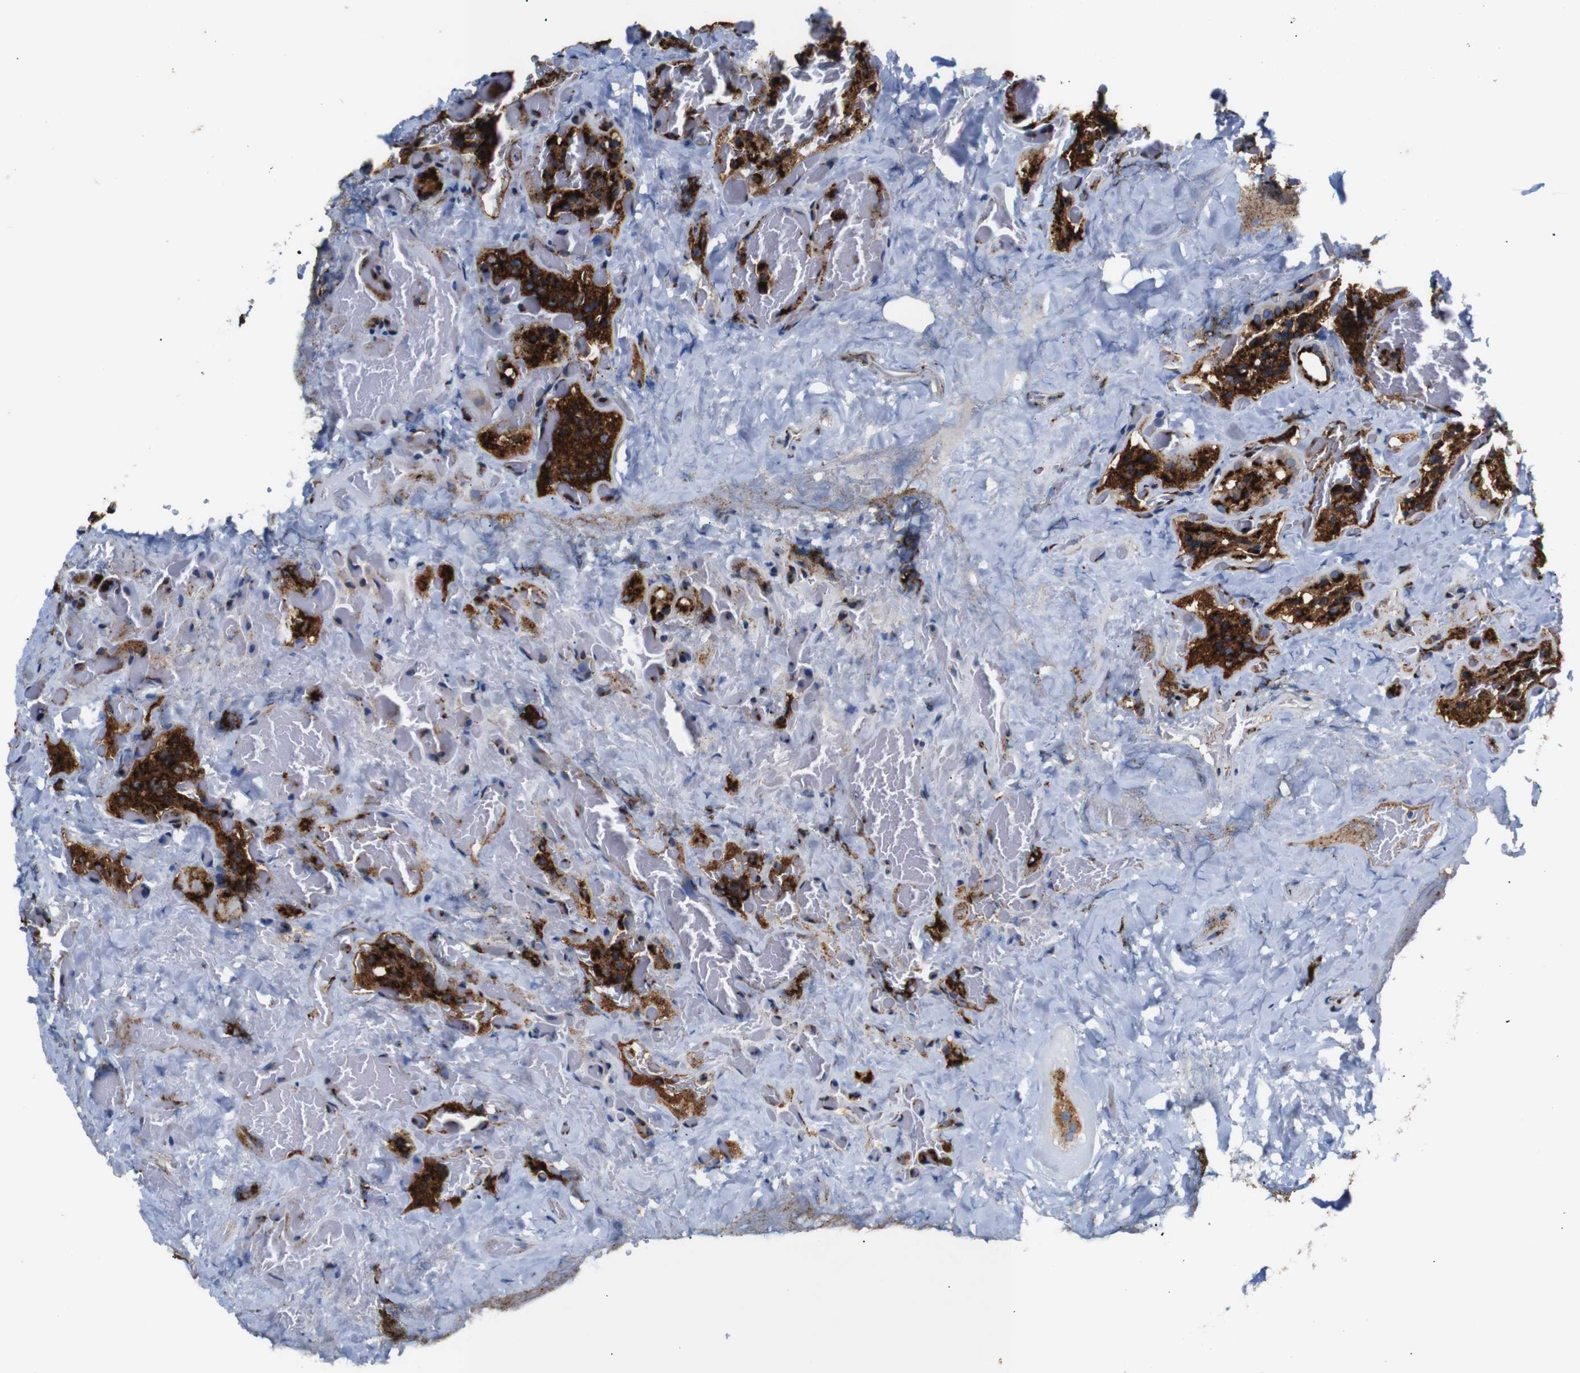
{"staining": {"intensity": "strong", "quantity": ">75%", "location": "cytoplasmic/membranous"}, "tissue": "parathyroid gland", "cell_type": "Glandular cells", "image_type": "normal", "snomed": [{"axis": "morphology", "description": "Normal tissue, NOS"}, {"axis": "morphology", "description": "Atrophy, NOS"}, {"axis": "topography", "description": "Parathyroid gland"}], "caption": "This photomicrograph demonstrates immunohistochemistry staining of benign parathyroid gland, with high strong cytoplasmic/membranous staining in approximately >75% of glandular cells.", "gene": "TGOLN2", "patient": {"sex": "female", "age": 54}}